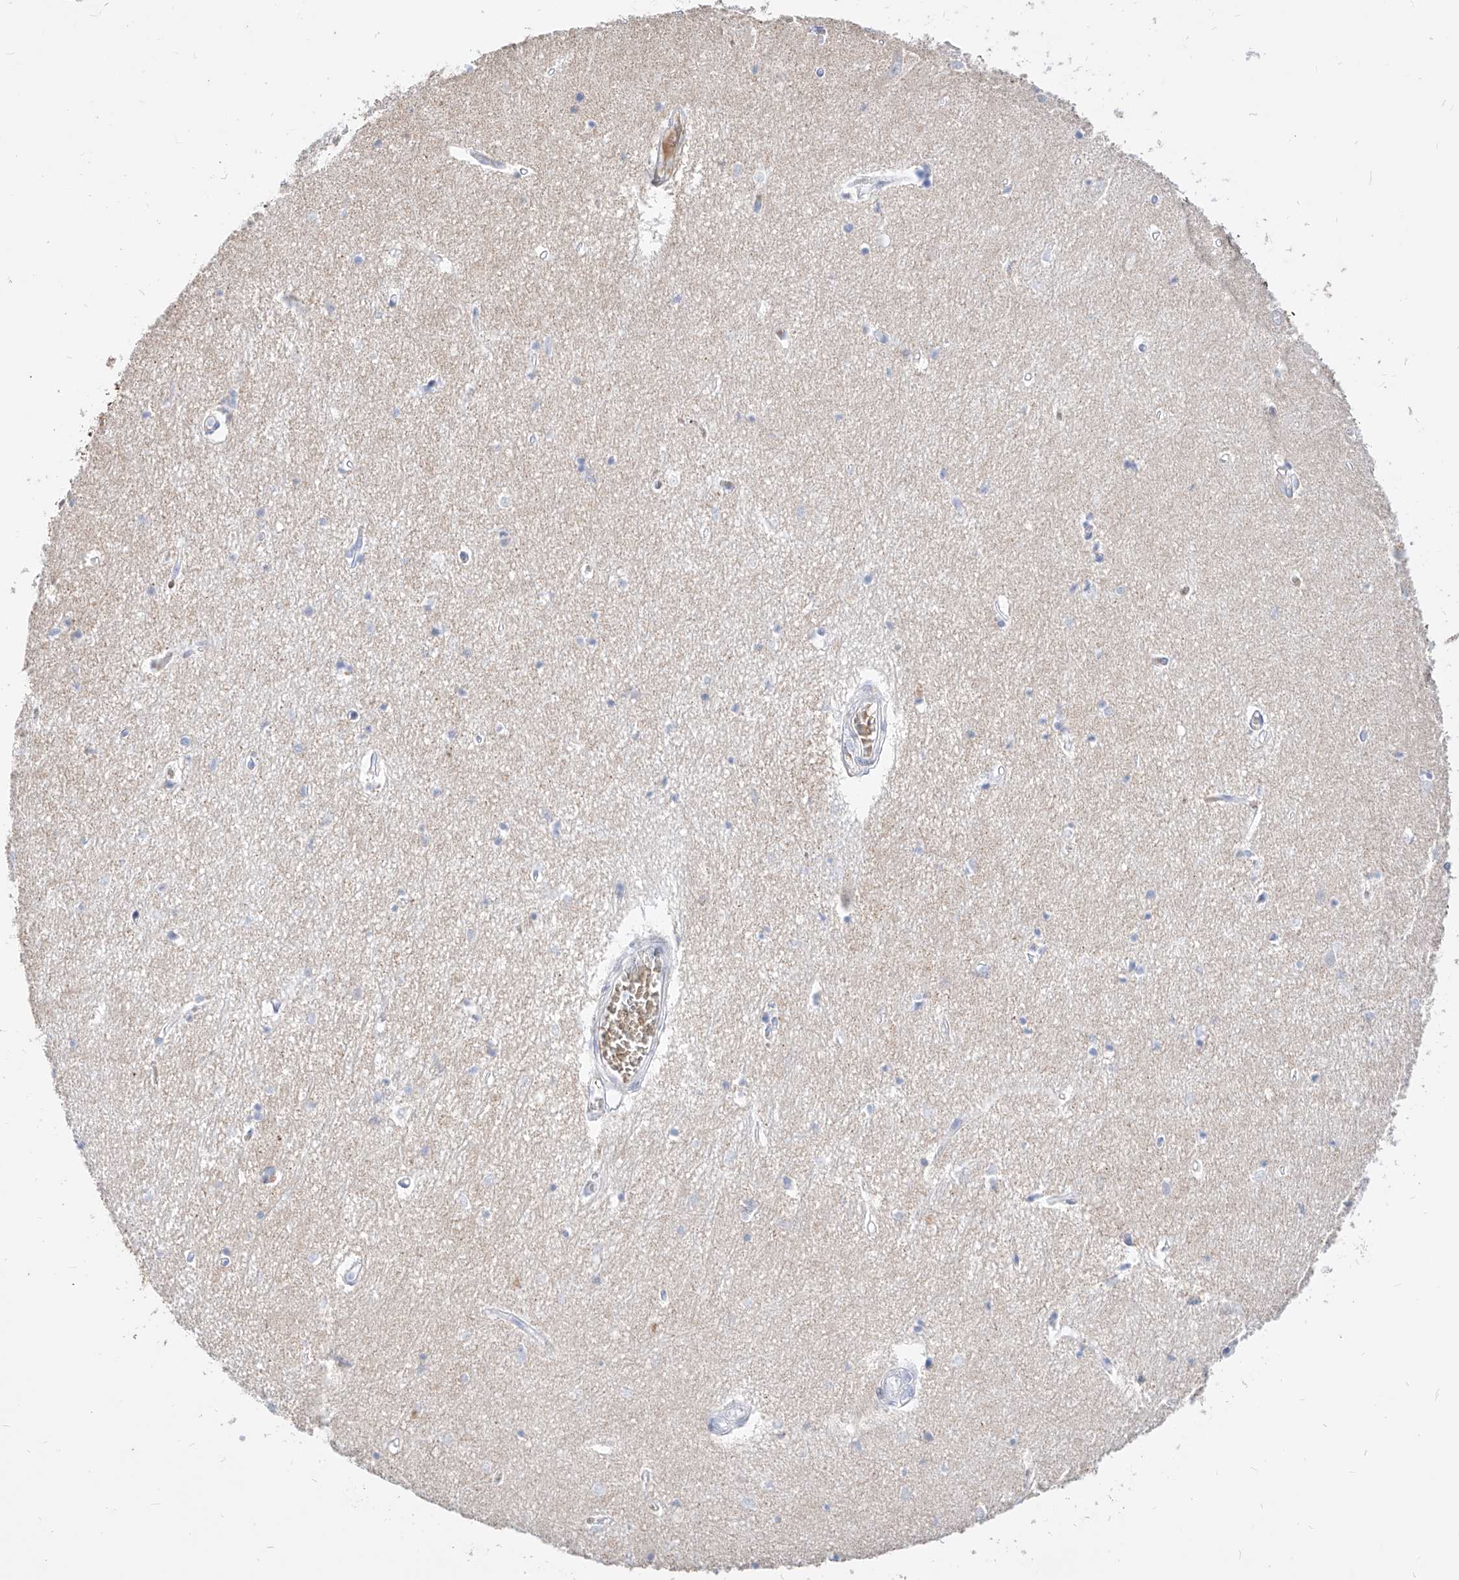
{"staining": {"intensity": "negative", "quantity": "none", "location": "none"}, "tissue": "hippocampus", "cell_type": "Glial cells", "image_type": "normal", "snomed": [{"axis": "morphology", "description": "Normal tissue, NOS"}, {"axis": "topography", "description": "Hippocampus"}], "caption": "Hippocampus was stained to show a protein in brown. There is no significant expression in glial cells. (Stains: DAB (3,3'-diaminobenzidine) immunohistochemistry (IHC) with hematoxylin counter stain, Microscopy: brightfield microscopy at high magnification).", "gene": "ZFP42", "patient": {"sex": "female", "age": 64}}